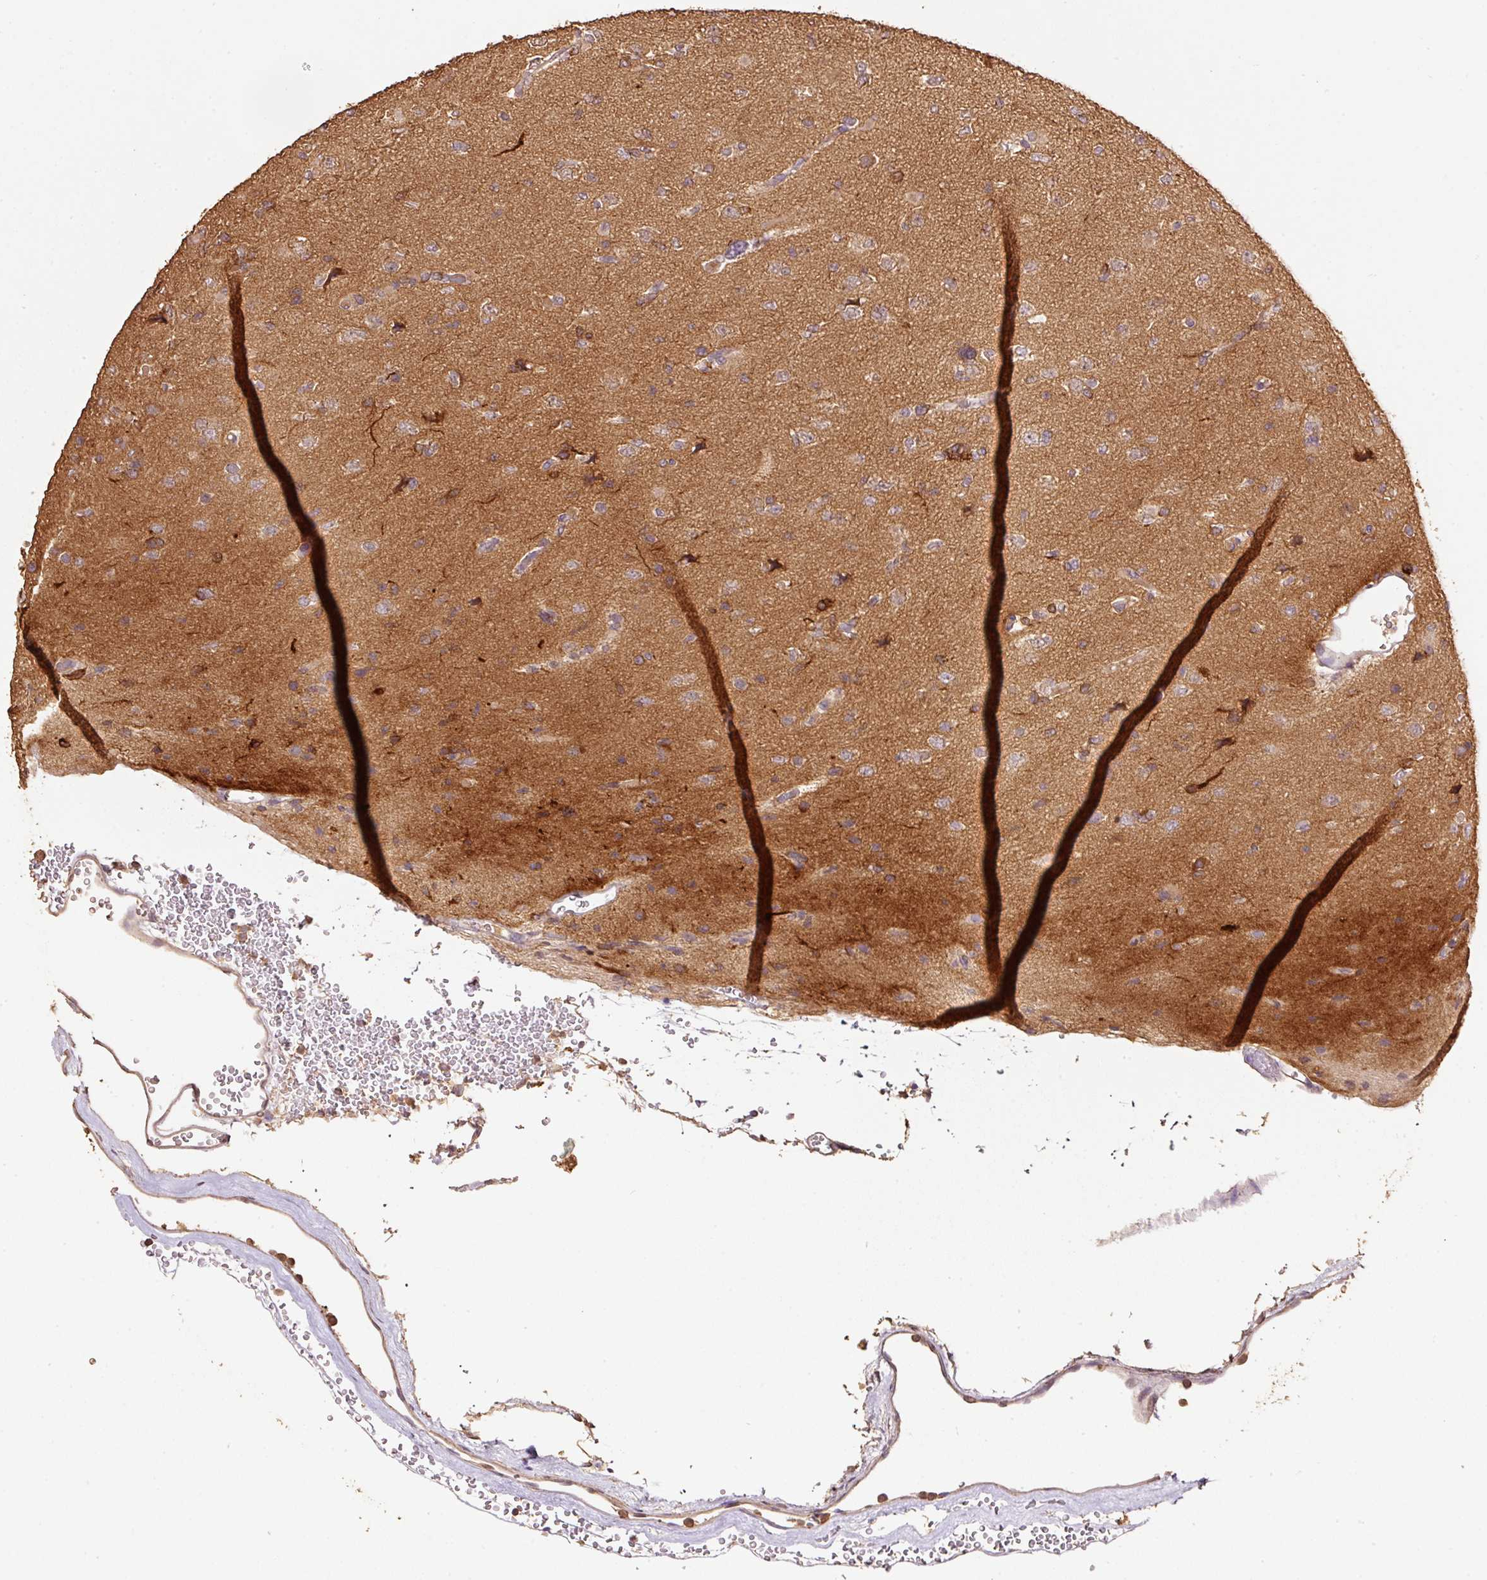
{"staining": {"intensity": "moderate", "quantity": "<25%", "location": "cytoplasmic/membranous,nuclear"}, "tissue": "glioma", "cell_type": "Tumor cells", "image_type": "cancer", "snomed": [{"axis": "morphology", "description": "Glioma, malignant, Low grade"}, {"axis": "topography", "description": "Brain"}], "caption": "There is low levels of moderate cytoplasmic/membranous and nuclear staining in tumor cells of malignant glioma (low-grade), as demonstrated by immunohistochemical staining (brown color).", "gene": "HERC2", "patient": {"sex": "female", "age": 22}}